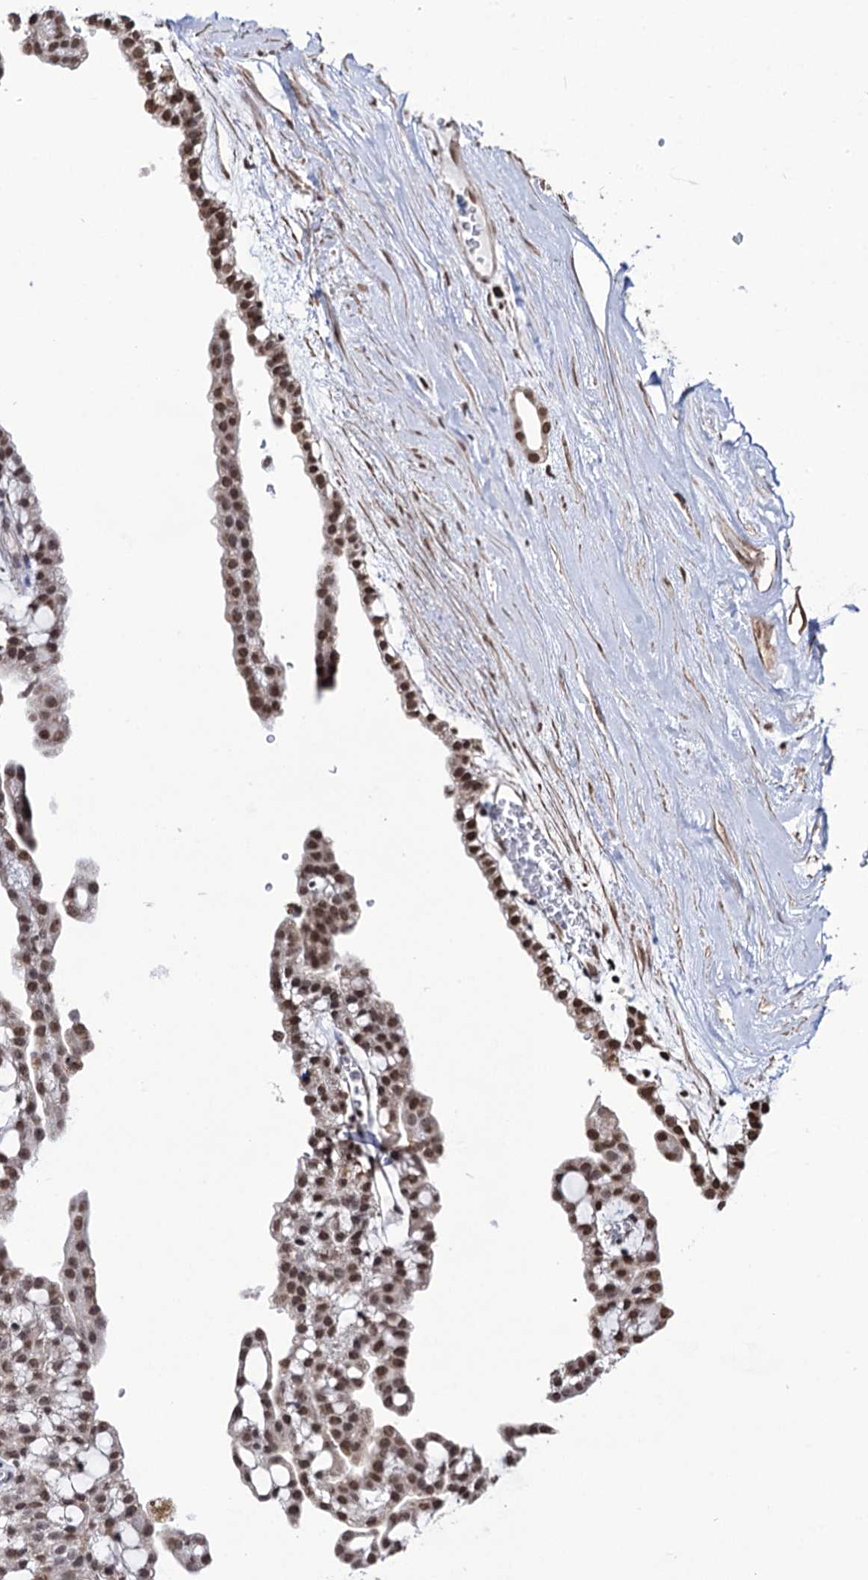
{"staining": {"intensity": "moderate", "quantity": ">75%", "location": "nuclear"}, "tissue": "renal cancer", "cell_type": "Tumor cells", "image_type": "cancer", "snomed": [{"axis": "morphology", "description": "Adenocarcinoma, NOS"}, {"axis": "topography", "description": "Kidney"}], "caption": "A brown stain highlights moderate nuclear expression of a protein in human renal adenocarcinoma tumor cells.", "gene": "ABHD10", "patient": {"sex": "male", "age": 63}}